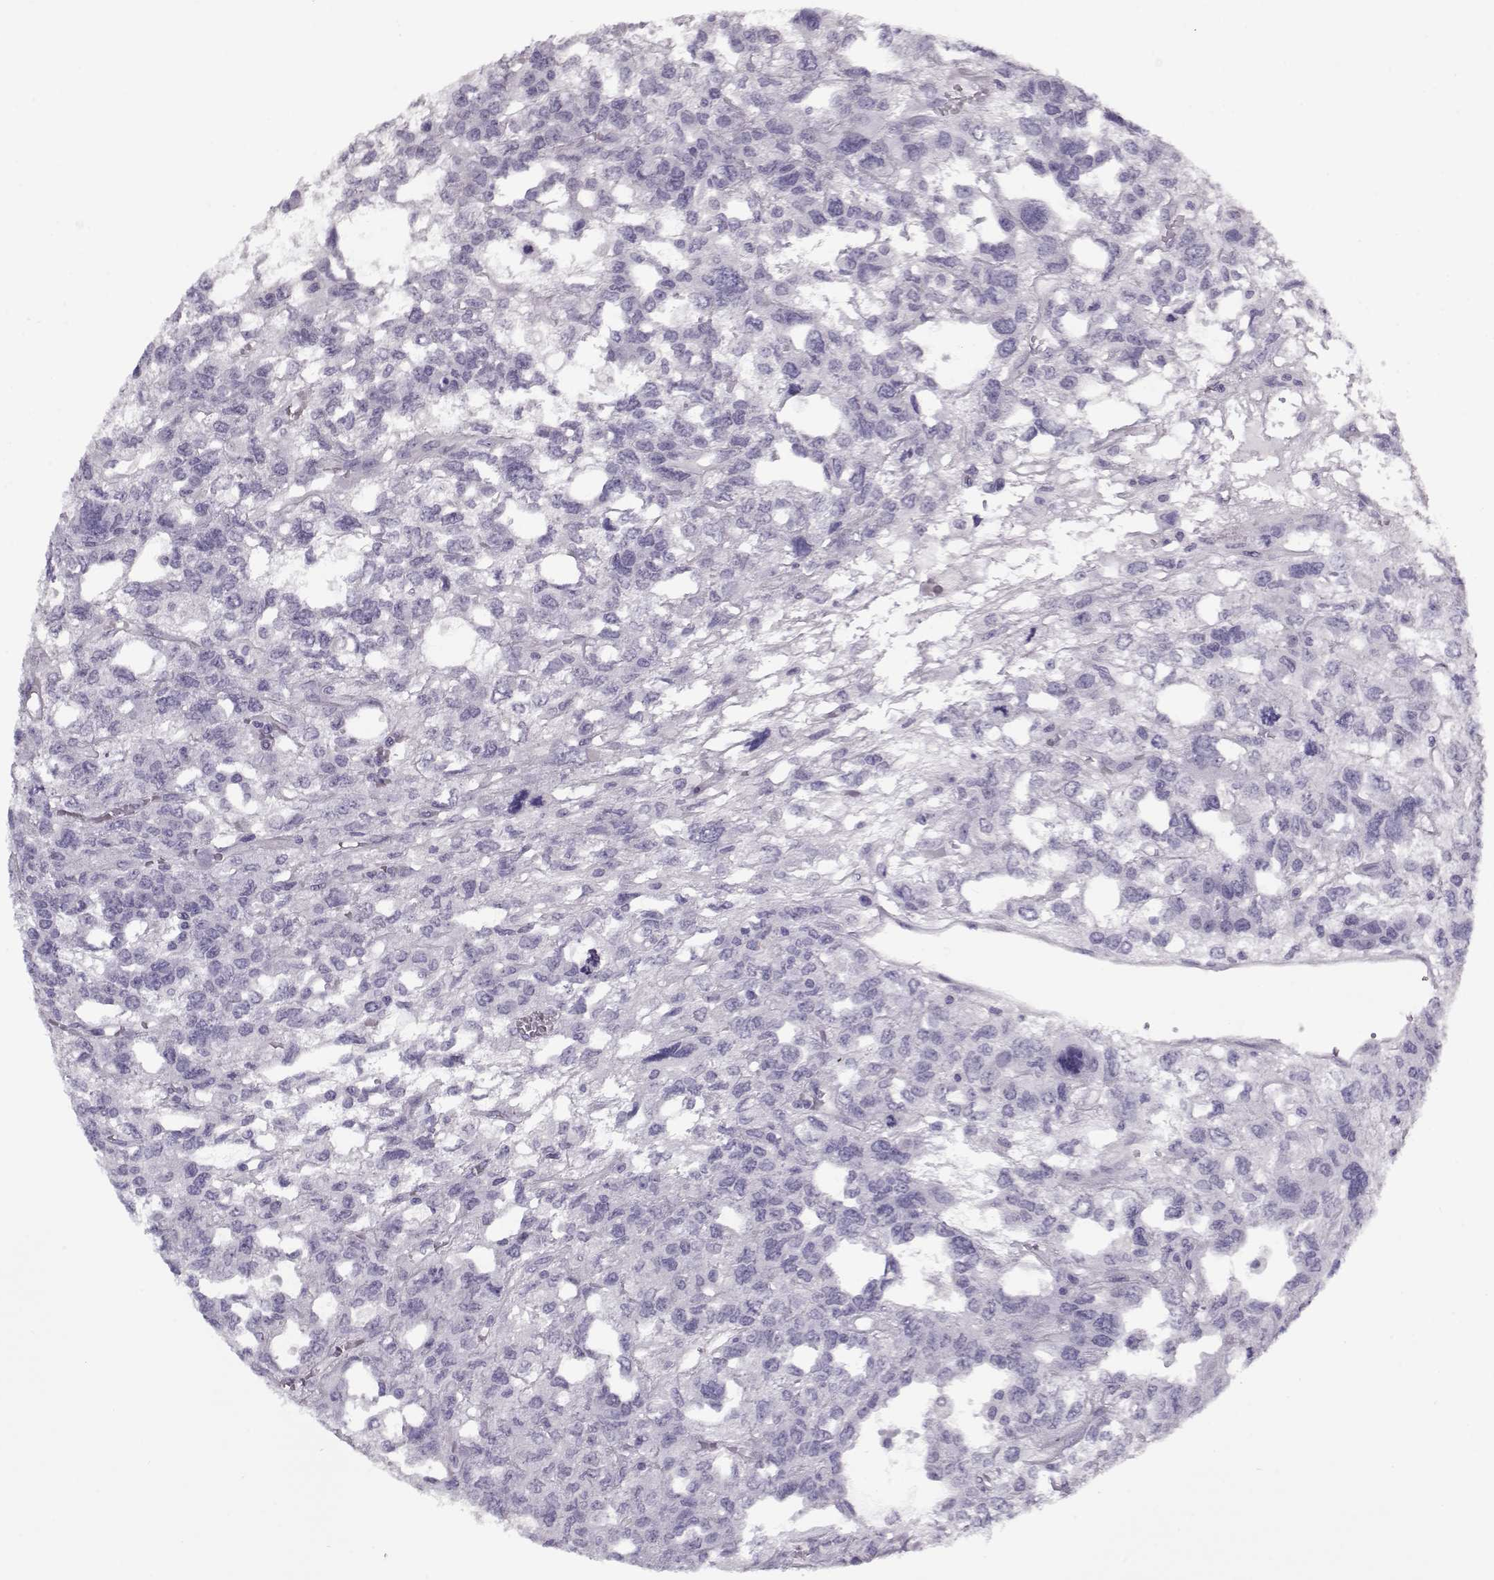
{"staining": {"intensity": "negative", "quantity": "none", "location": "none"}, "tissue": "testis cancer", "cell_type": "Tumor cells", "image_type": "cancer", "snomed": [{"axis": "morphology", "description": "Seminoma, NOS"}, {"axis": "topography", "description": "Testis"}], "caption": "Testis cancer was stained to show a protein in brown. There is no significant positivity in tumor cells. (Stains: DAB (3,3'-diaminobenzidine) immunohistochemistry (IHC) with hematoxylin counter stain, Microscopy: brightfield microscopy at high magnification).", "gene": "CCDC136", "patient": {"sex": "male", "age": 52}}